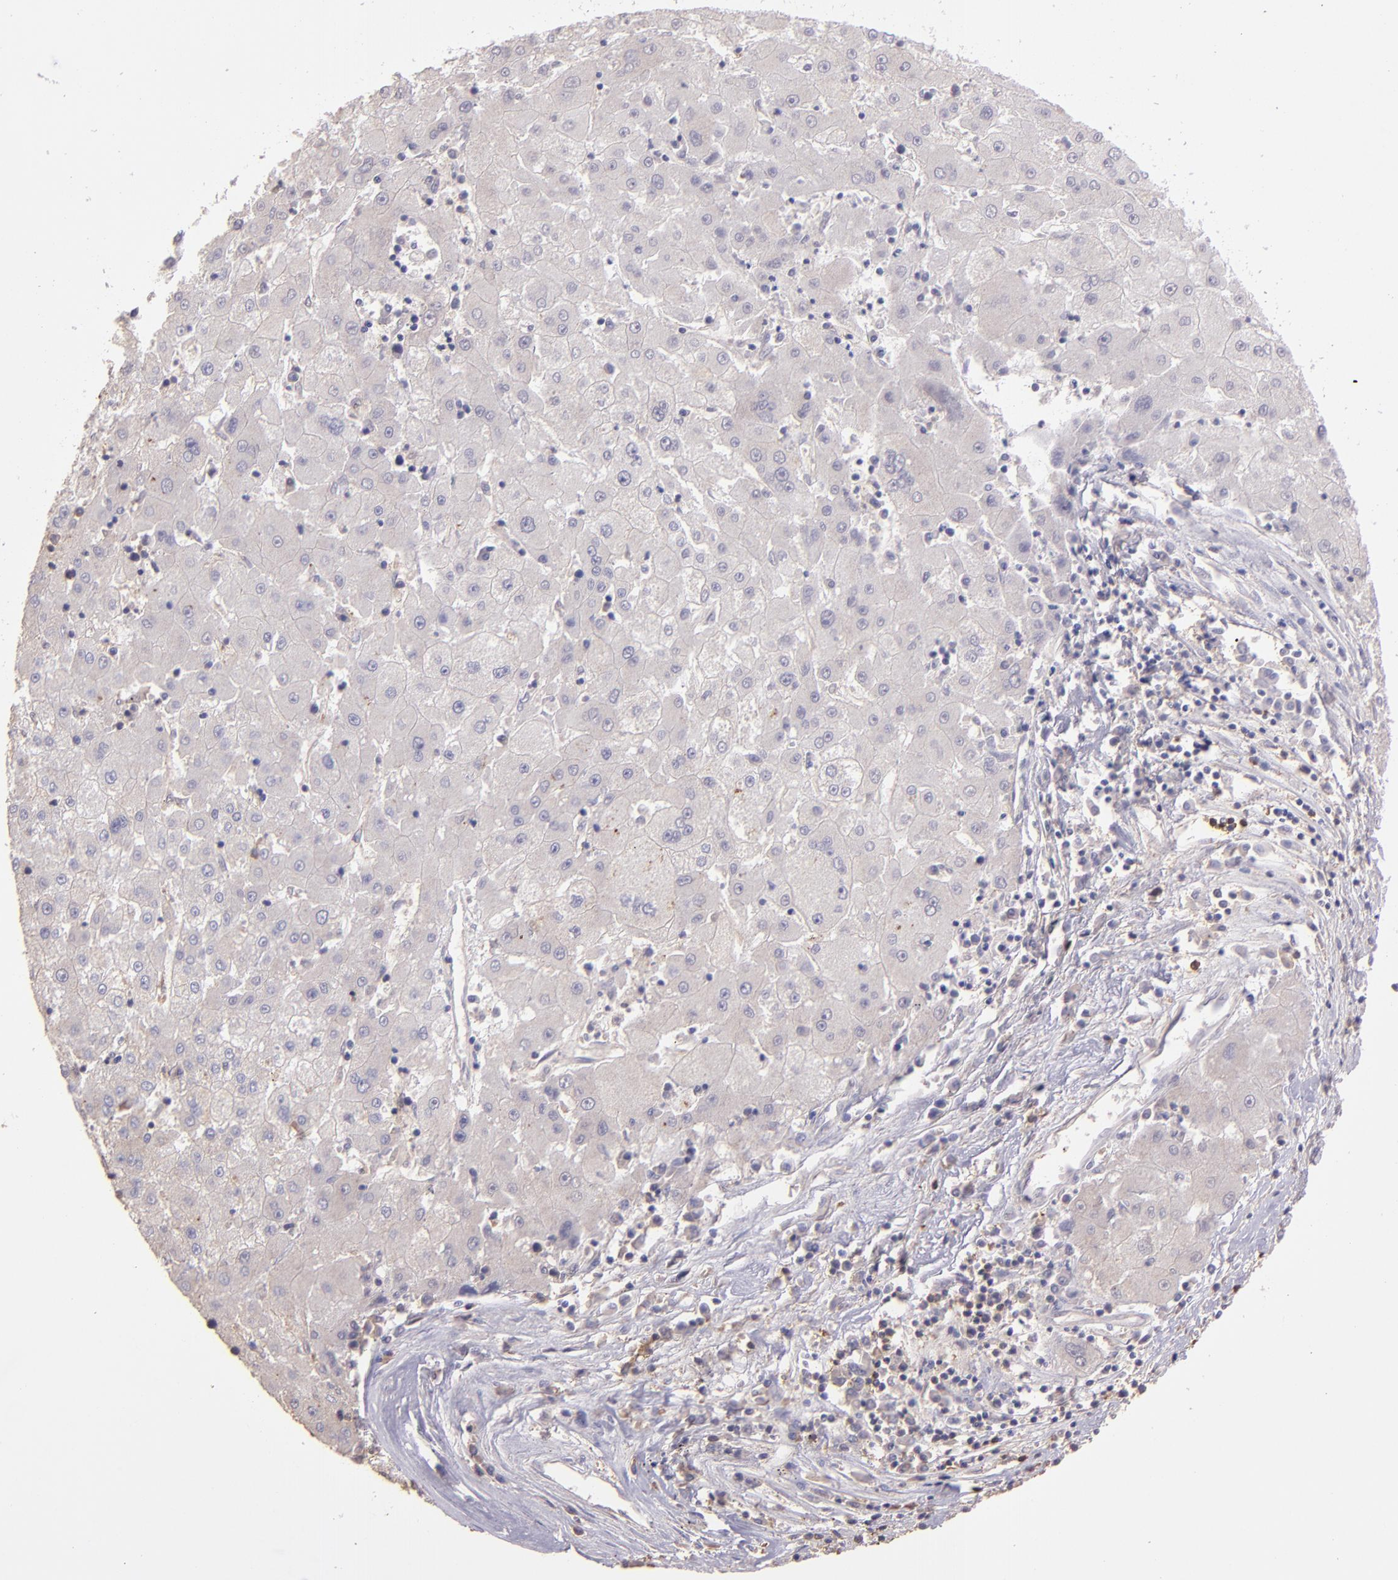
{"staining": {"intensity": "negative", "quantity": "none", "location": "none"}, "tissue": "liver cancer", "cell_type": "Tumor cells", "image_type": "cancer", "snomed": [{"axis": "morphology", "description": "Carcinoma, Hepatocellular, NOS"}, {"axis": "topography", "description": "Liver"}], "caption": "A histopathology image of liver hepatocellular carcinoma stained for a protein displays no brown staining in tumor cells.", "gene": "PAPPA", "patient": {"sex": "male", "age": 72}}